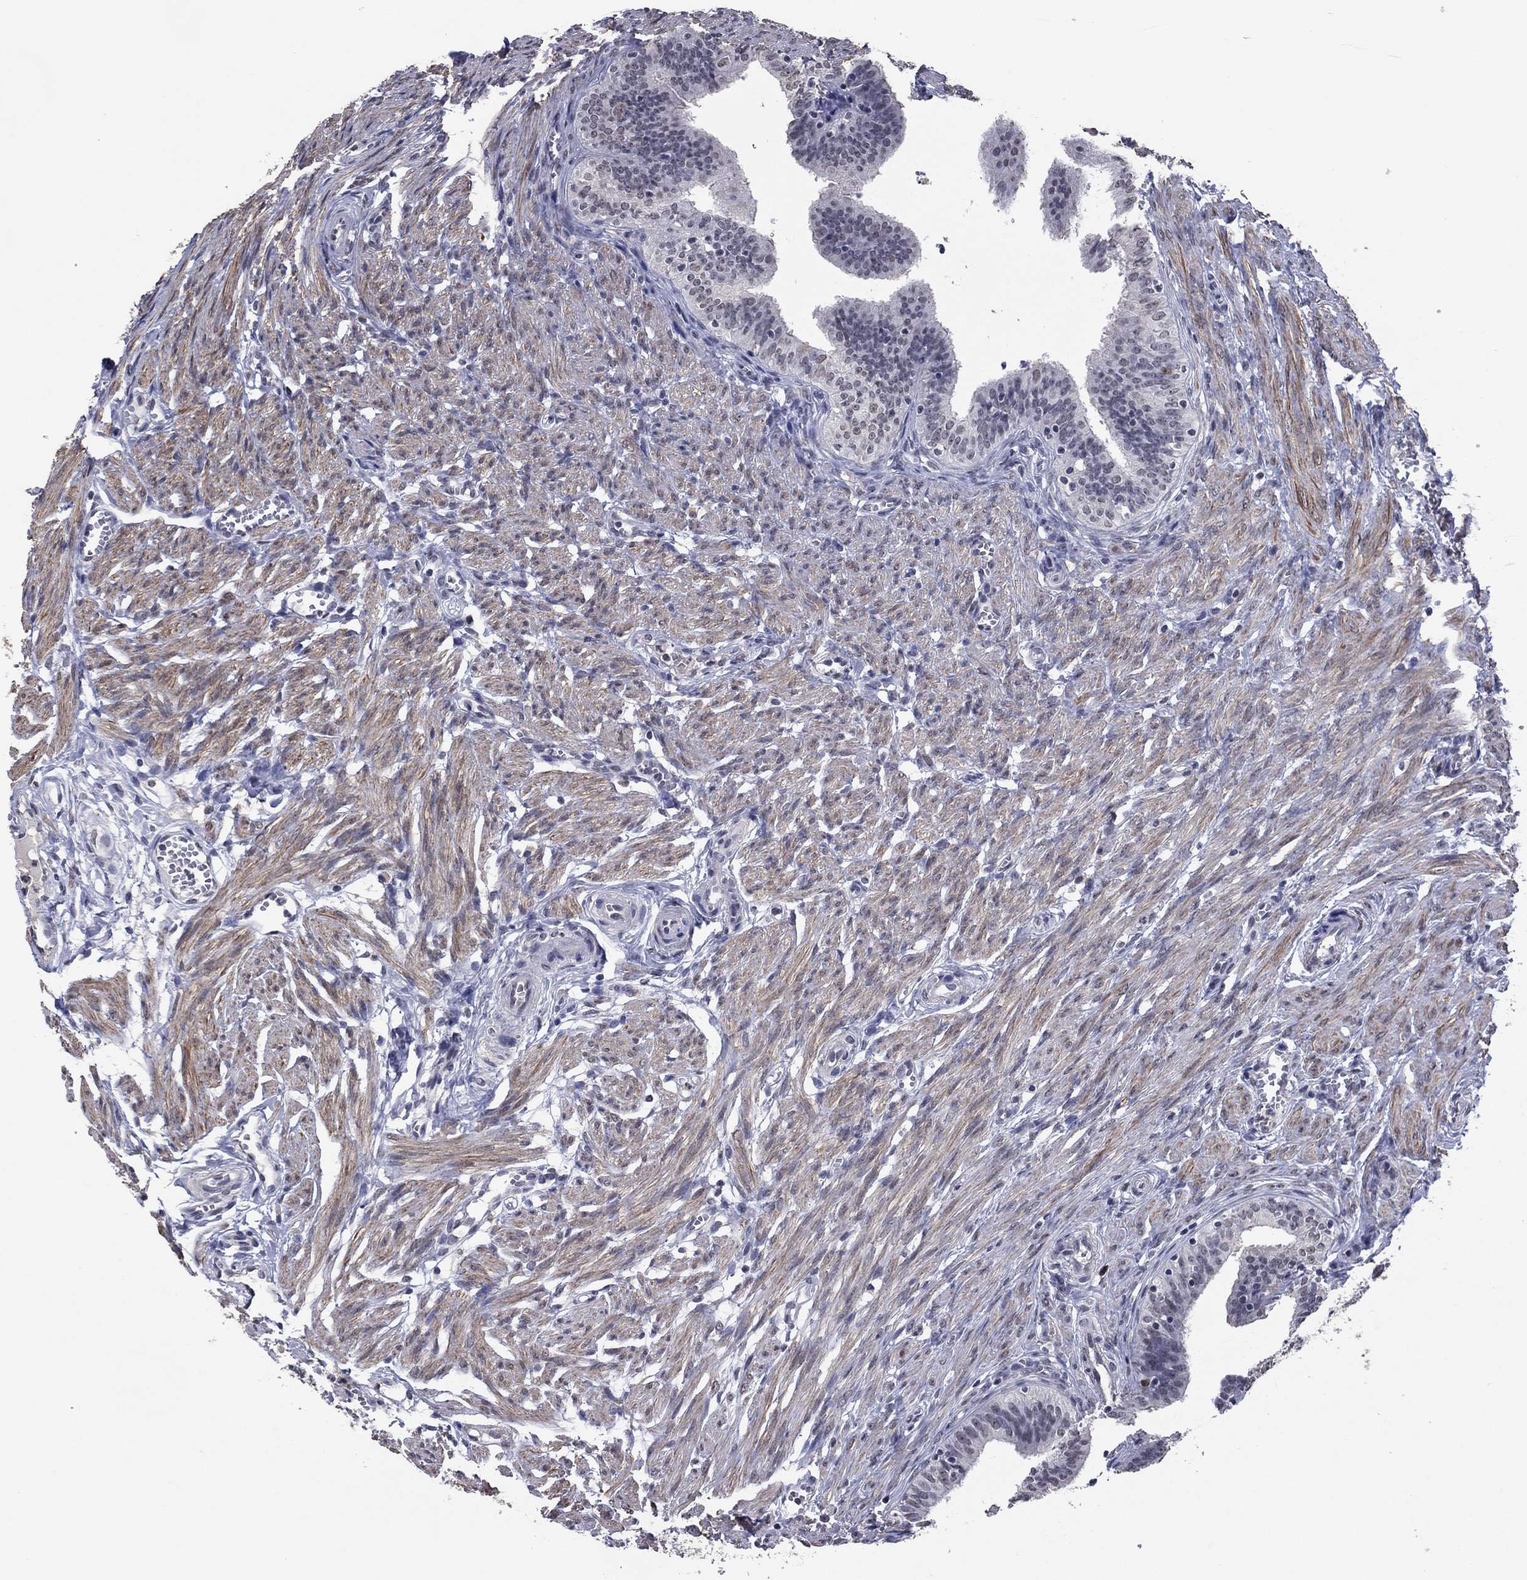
{"staining": {"intensity": "negative", "quantity": "none", "location": "none"}, "tissue": "fallopian tube", "cell_type": "Glandular cells", "image_type": "normal", "snomed": [{"axis": "morphology", "description": "Normal tissue, NOS"}, {"axis": "topography", "description": "Fallopian tube"}], "caption": "This is a histopathology image of immunohistochemistry (IHC) staining of unremarkable fallopian tube, which shows no positivity in glandular cells.", "gene": "TYMS", "patient": {"sex": "female", "age": 25}}